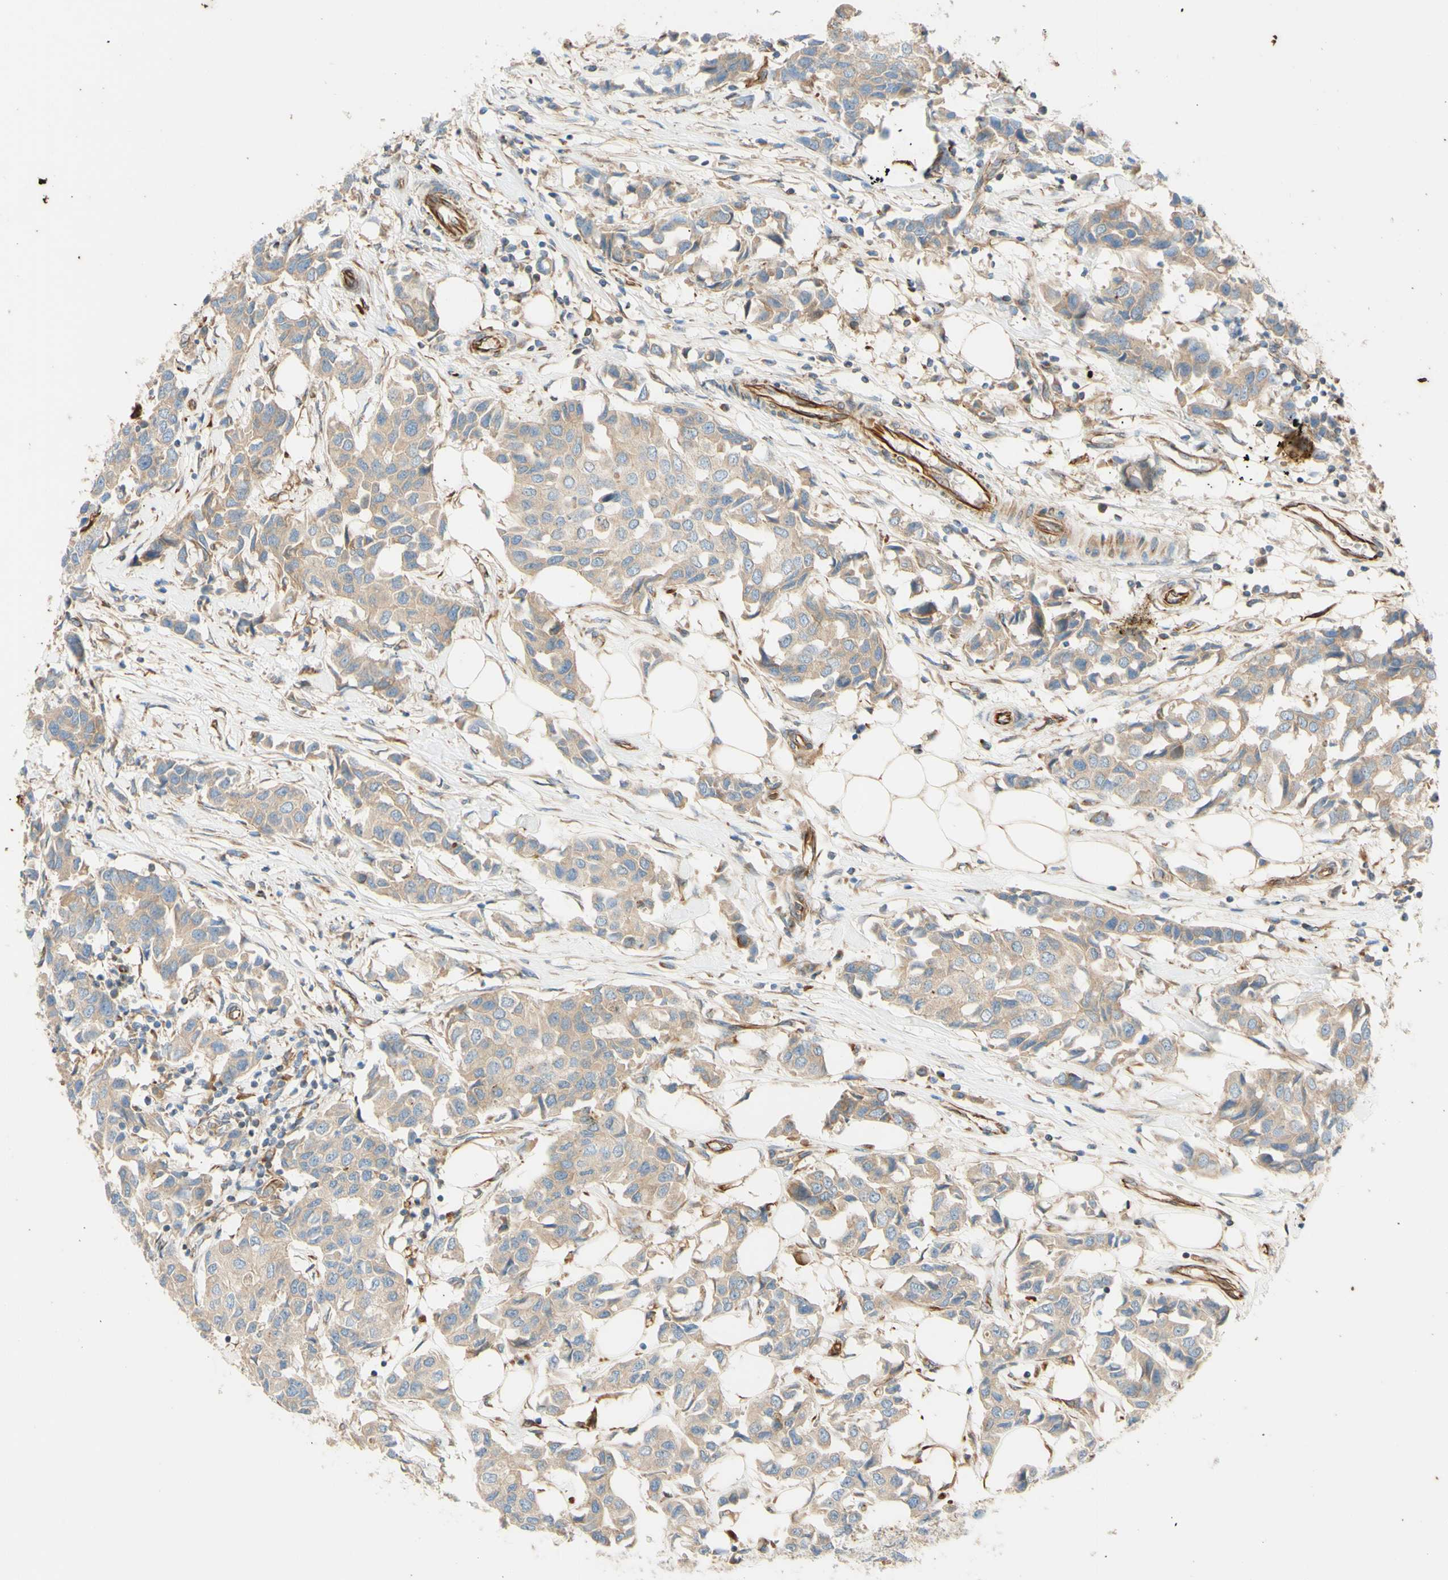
{"staining": {"intensity": "weak", "quantity": ">75%", "location": "cytoplasmic/membranous"}, "tissue": "breast cancer", "cell_type": "Tumor cells", "image_type": "cancer", "snomed": [{"axis": "morphology", "description": "Duct carcinoma"}, {"axis": "topography", "description": "Breast"}], "caption": "A histopathology image of human breast cancer stained for a protein displays weak cytoplasmic/membranous brown staining in tumor cells.", "gene": "C1orf43", "patient": {"sex": "female", "age": 80}}